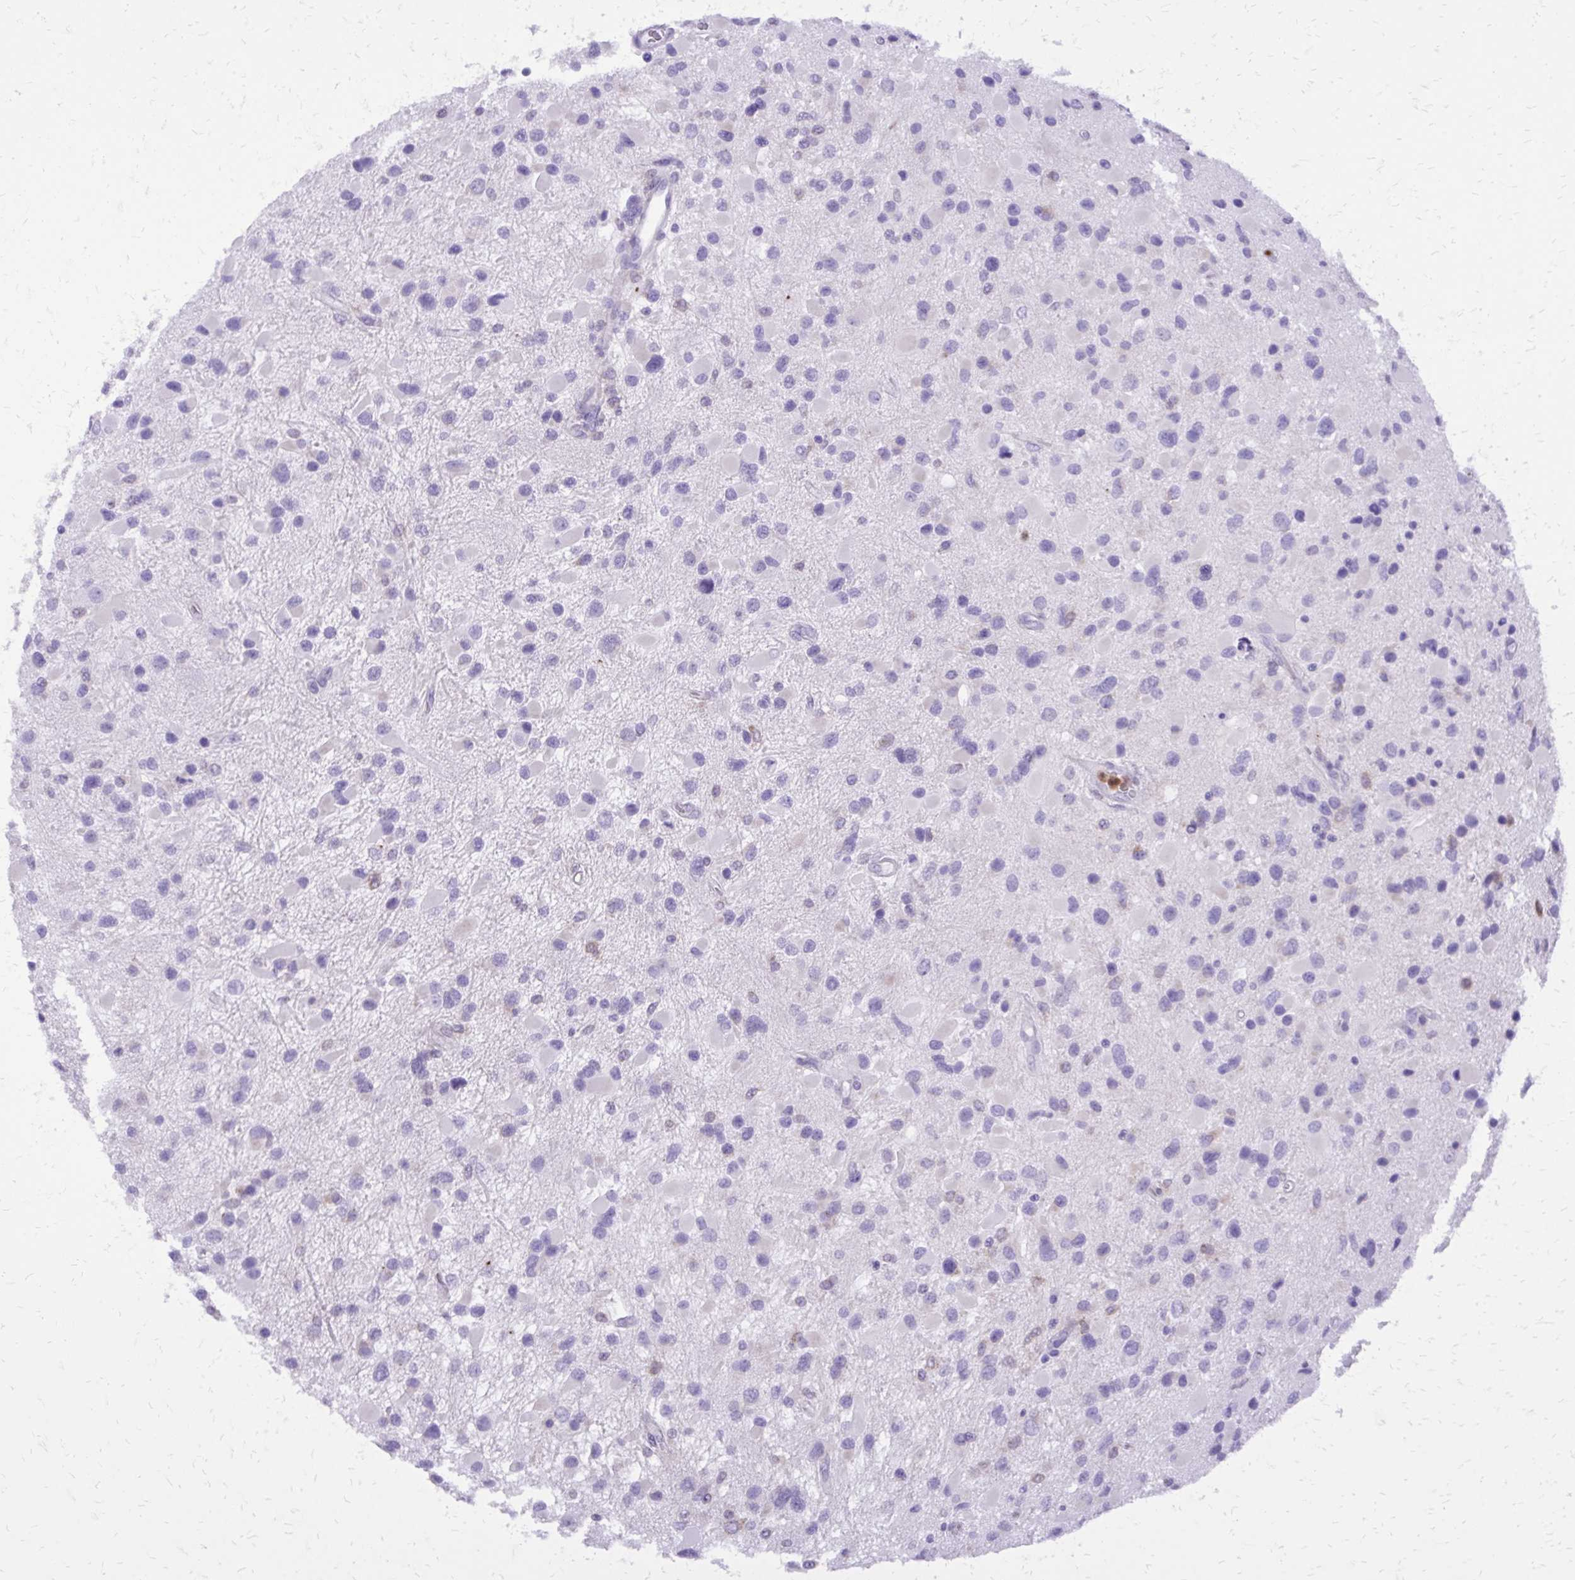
{"staining": {"intensity": "negative", "quantity": "none", "location": "none"}, "tissue": "glioma", "cell_type": "Tumor cells", "image_type": "cancer", "snomed": [{"axis": "morphology", "description": "Glioma, malignant, Low grade"}, {"axis": "topography", "description": "Brain"}], "caption": "Human malignant glioma (low-grade) stained for a protein using IHC exhibits no positivity in tumor cells.", "gene": "CAT", "patient": {"sex": "female", "age": 32}}